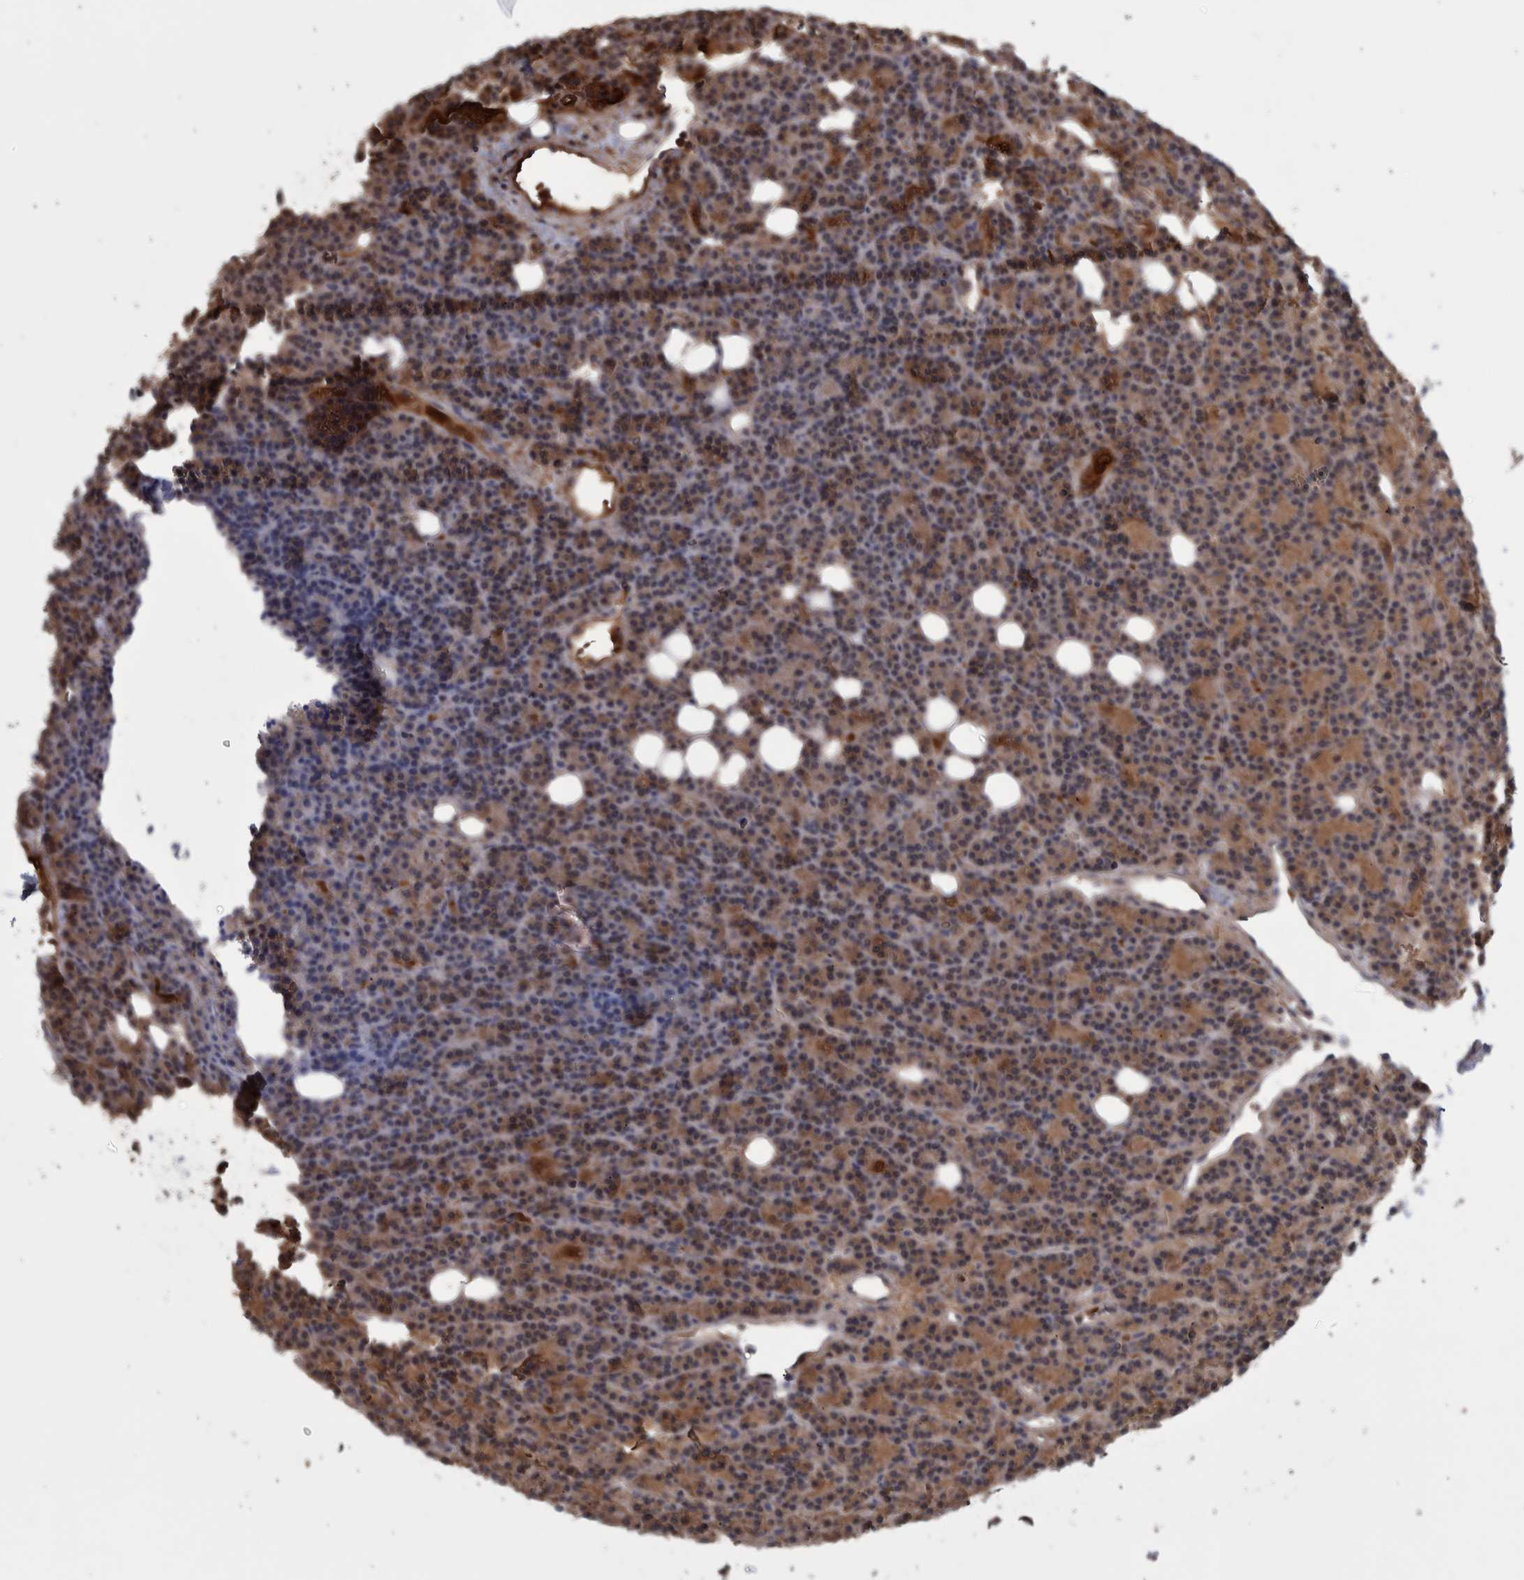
{"staining": {"intensity": "moderate", "quantity": "25%-75%", "location": "cytoplasmic/membranous"}, "tissue": "parathyroid gland", "cell_type": "Glandular cells", "image_type": "normal", "snomed": [{"axis": "morphology", "description": "Normal tissue, NOS"}, {"axis": "morphology", "description": "Adenoma, NOS"}, {"axis": "topography", "description": "Parathyroid gland"}], "caption": "A photomicrograph of parathyroid gland stained for a protein reveals moderate cytoplasmic/membranous brown staining in glandular cells. (brown staining indicates protein expression, while blue staining denotes nuclei).", "gene": "DLL4", "patient": {"sex": "female", "age": 57}}